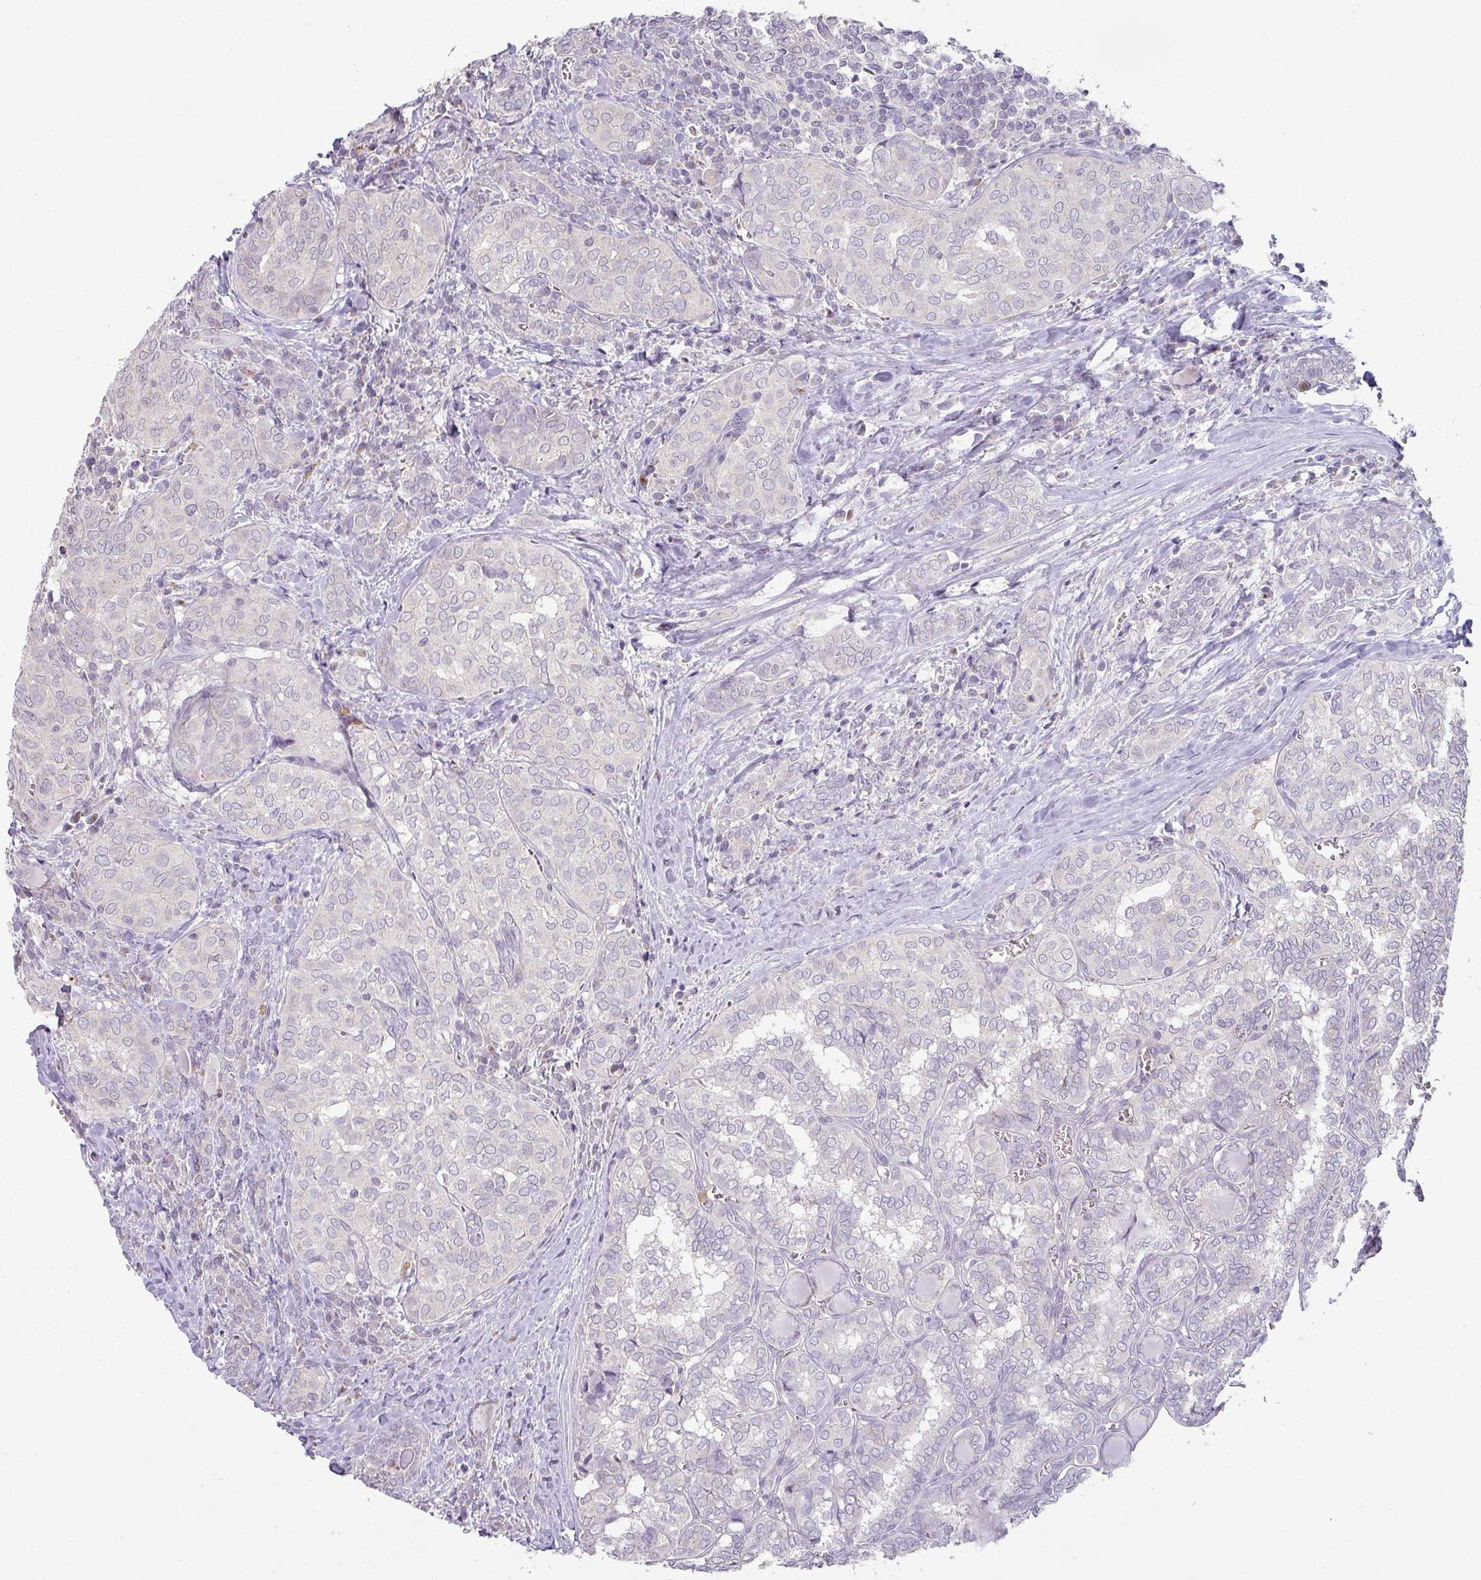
{"staining": {"intensity": "negative", "quantity": "none", "location": "none"}, "tissue": "thyroid cancer", "cell_type": "Tumor cells", "image_type": "cancer", "snomed": [{"axis": "morphology", "description": "Papillary adenocarcinoma, NOS"}, {"axis": "topography", "description": "Thyroid gland"}], "caption": "A photomicrograph of human thyroid cancer is negative for staining in tumor cells.", "gene": "MAGEC3", "patient": {"sex": "female", "age": 30}}